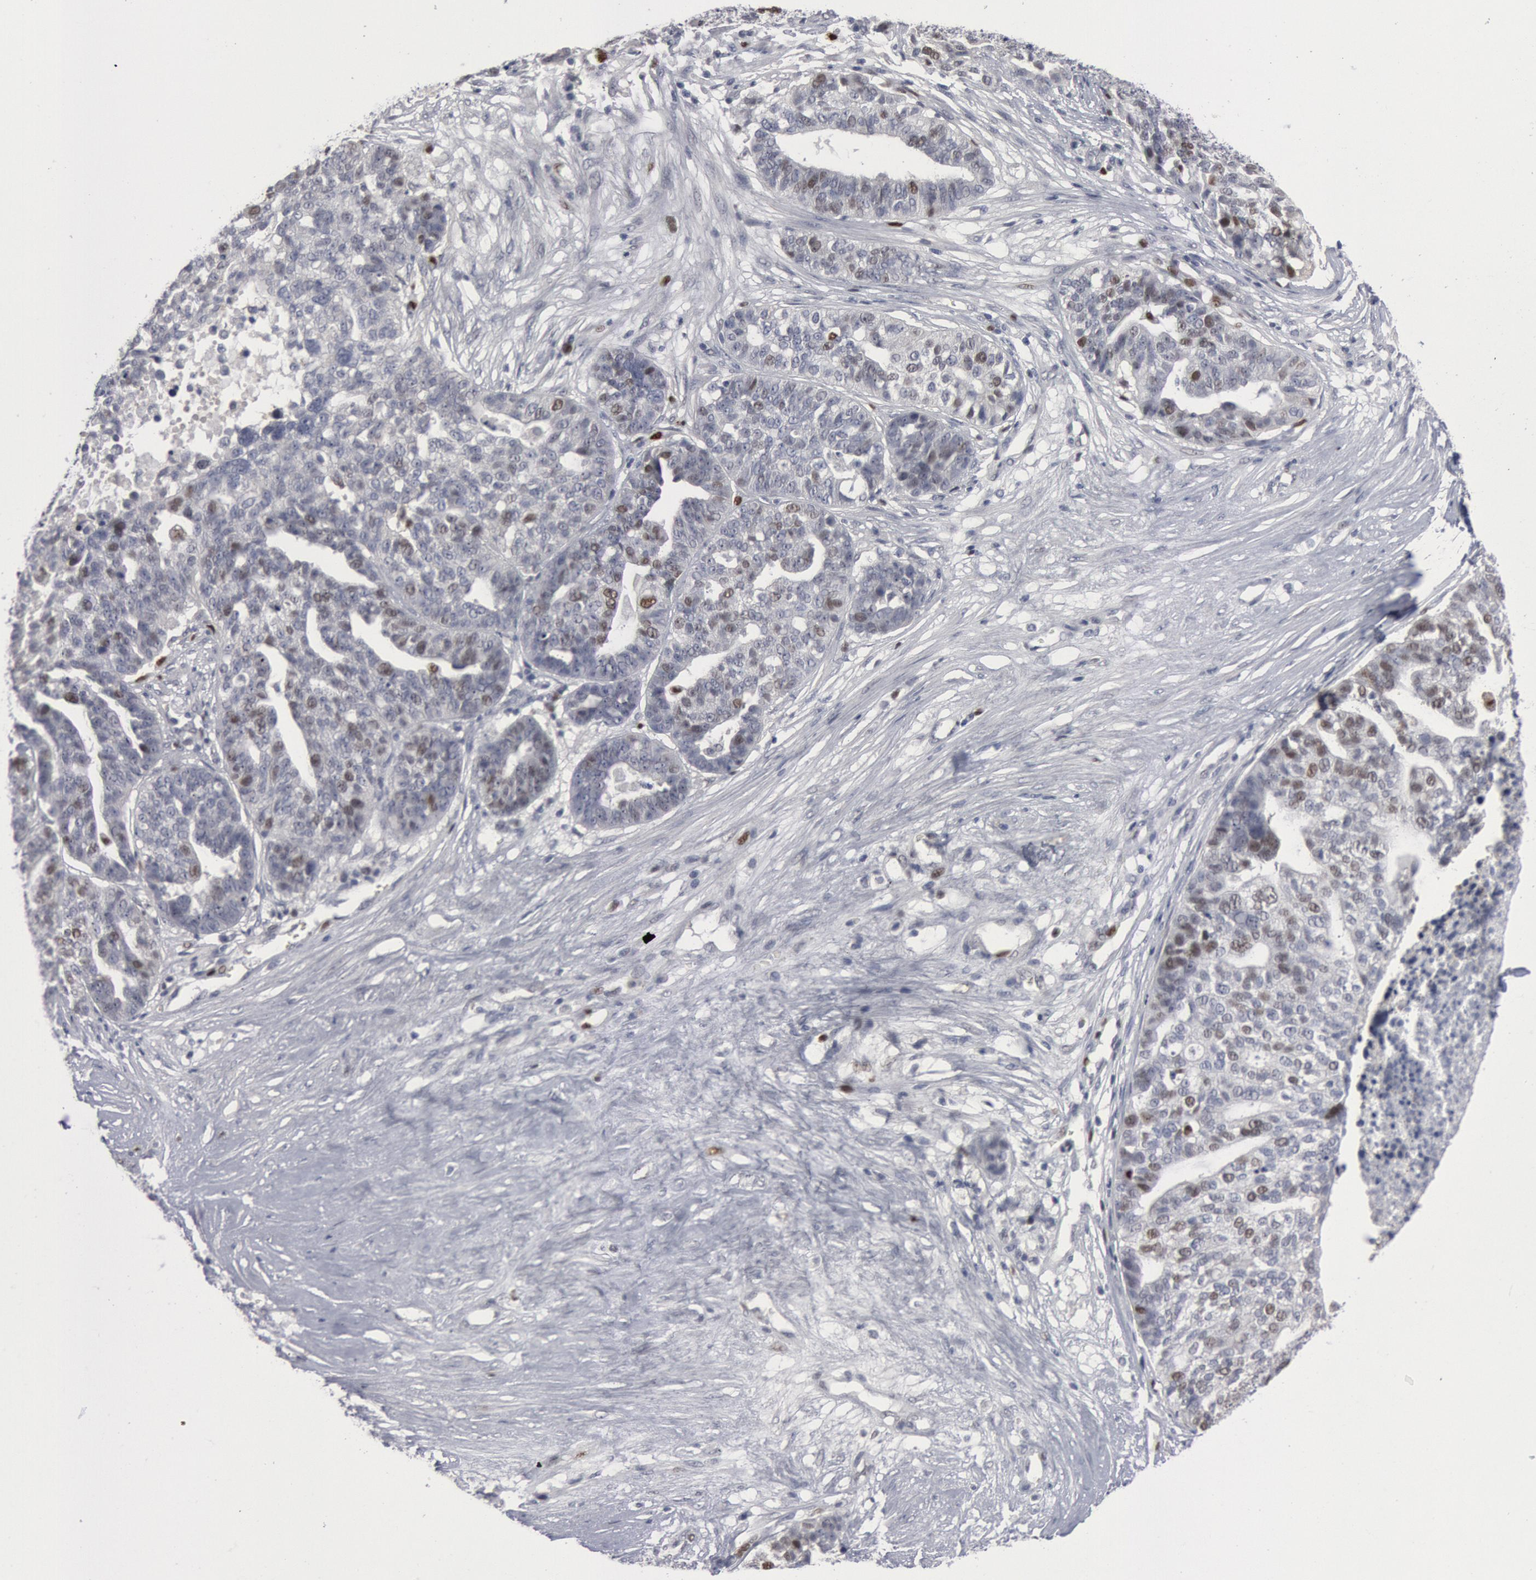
{"staining": {"intensity": "weak", "quantity": "<25%", "location": "nuclear"}, "tissue": "ovarian cancer", "cell_type": "Tumor cells", "image_type": "cancer", "snomed": [{"axis": "morphology", "description": "Cystadenocarcinoma, serous, NOS"}, {"axis": "topography", "description": "Ovary"}], "caption": "DAB immunohistochemical staining of serous cystadenocarcinoma (ovarian) reveals no significant staining in tumor cells. (DAB immunohistochemistry (IHC), high magnification).", "gene": "WDHD1", "patient": {"sex": "female", "age": 59}}